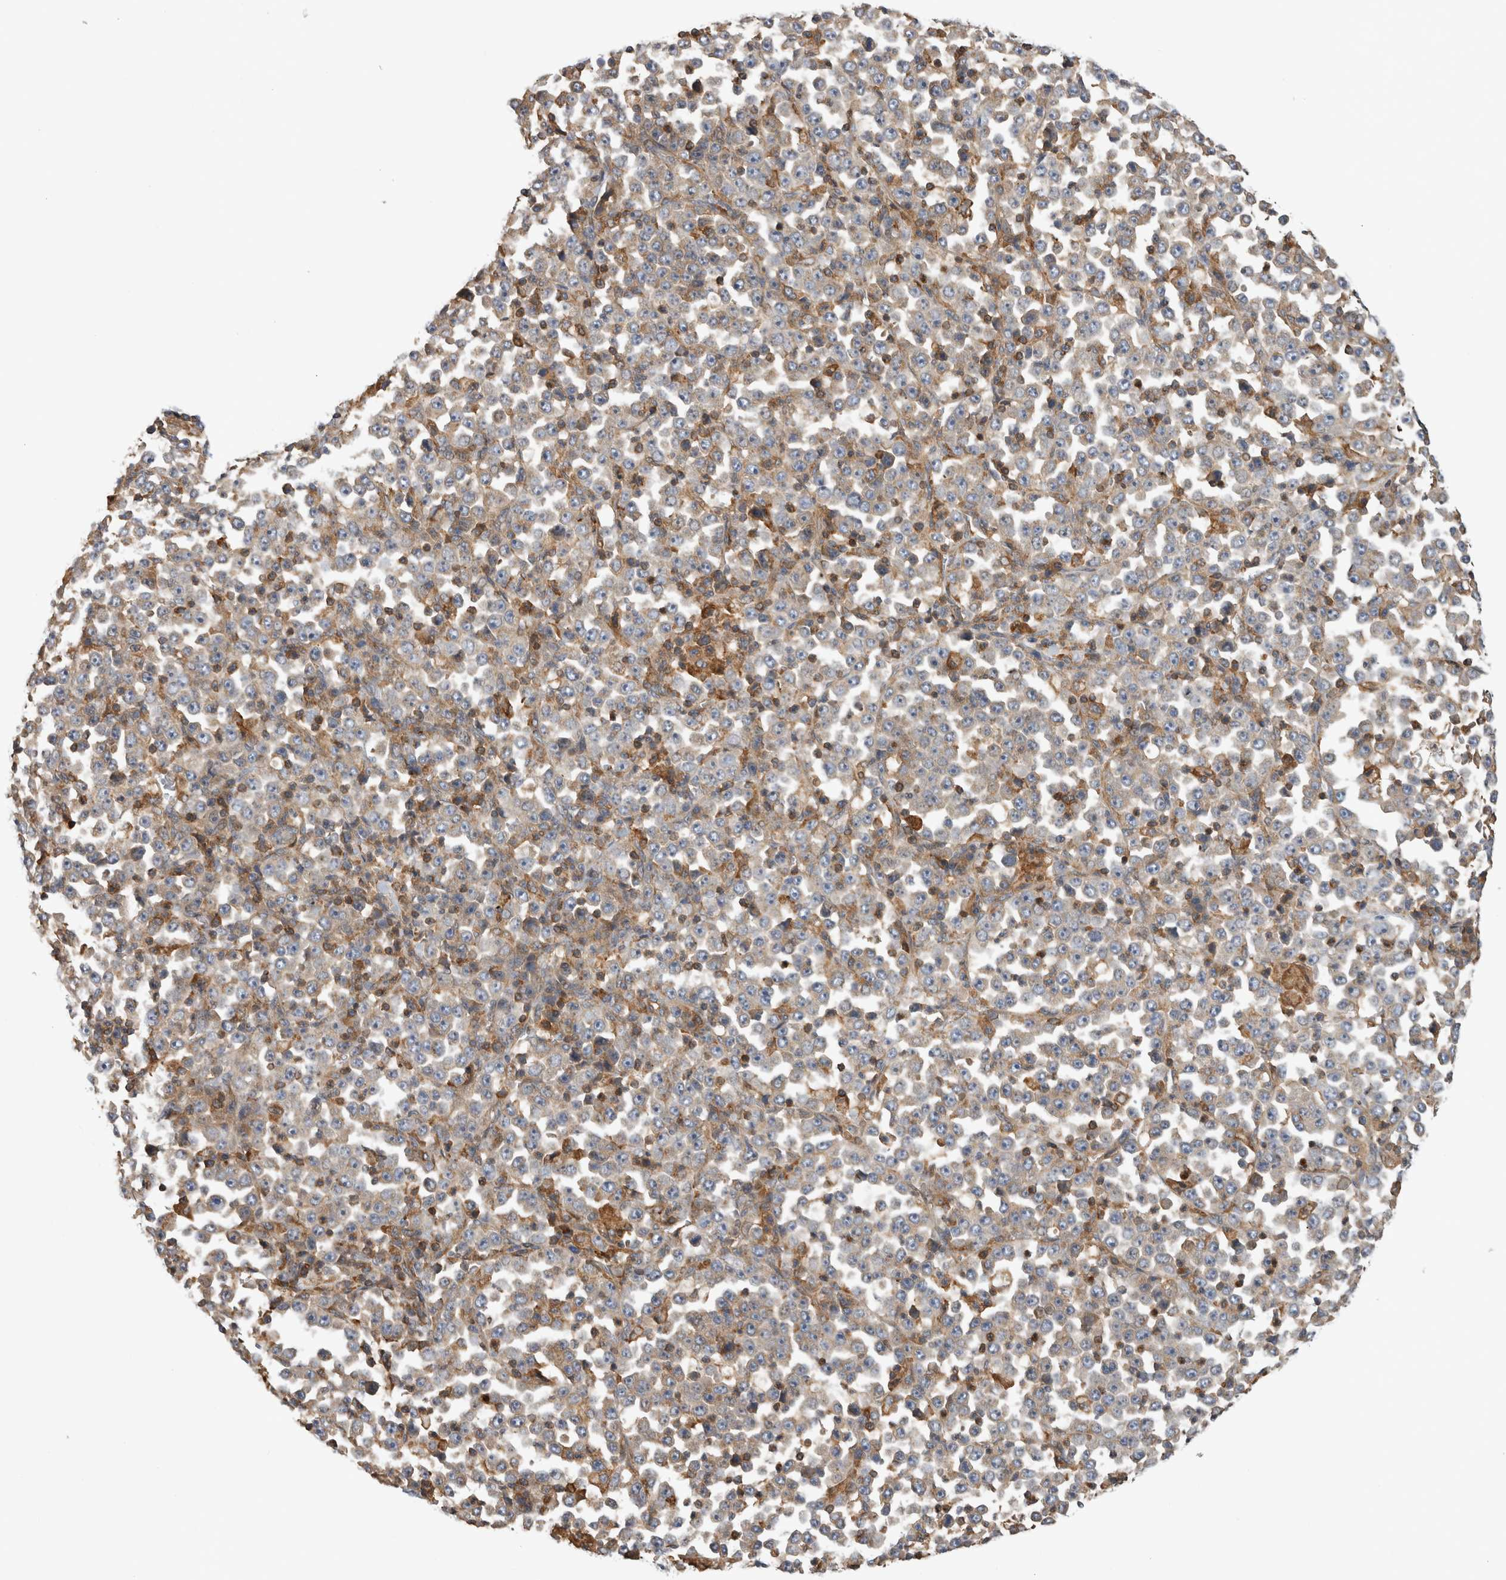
{"staining": {"intensity": "negative", "quantity": "none", "location": "none"}, "tissue": "stomach cancer", "cell_type": "Tumor cells", "image_type": "cancer", "snomed": [{"axis": "morphology", "description": "Normal tissue, NOS"}, {"axis": "morphology", "description": "Adenocarcinoma, NOS"}, {"axis": "topography", "description": "Stomach, upper"}, {"axis": "topography", "description": "Stomach"}], "caption": "The histopathology image demonstrates no staining of tumor cells in stomach cancer (adenocarcinoma).", "gene": "GRIK2", "patient": {"sex": "male", "age": 59}}